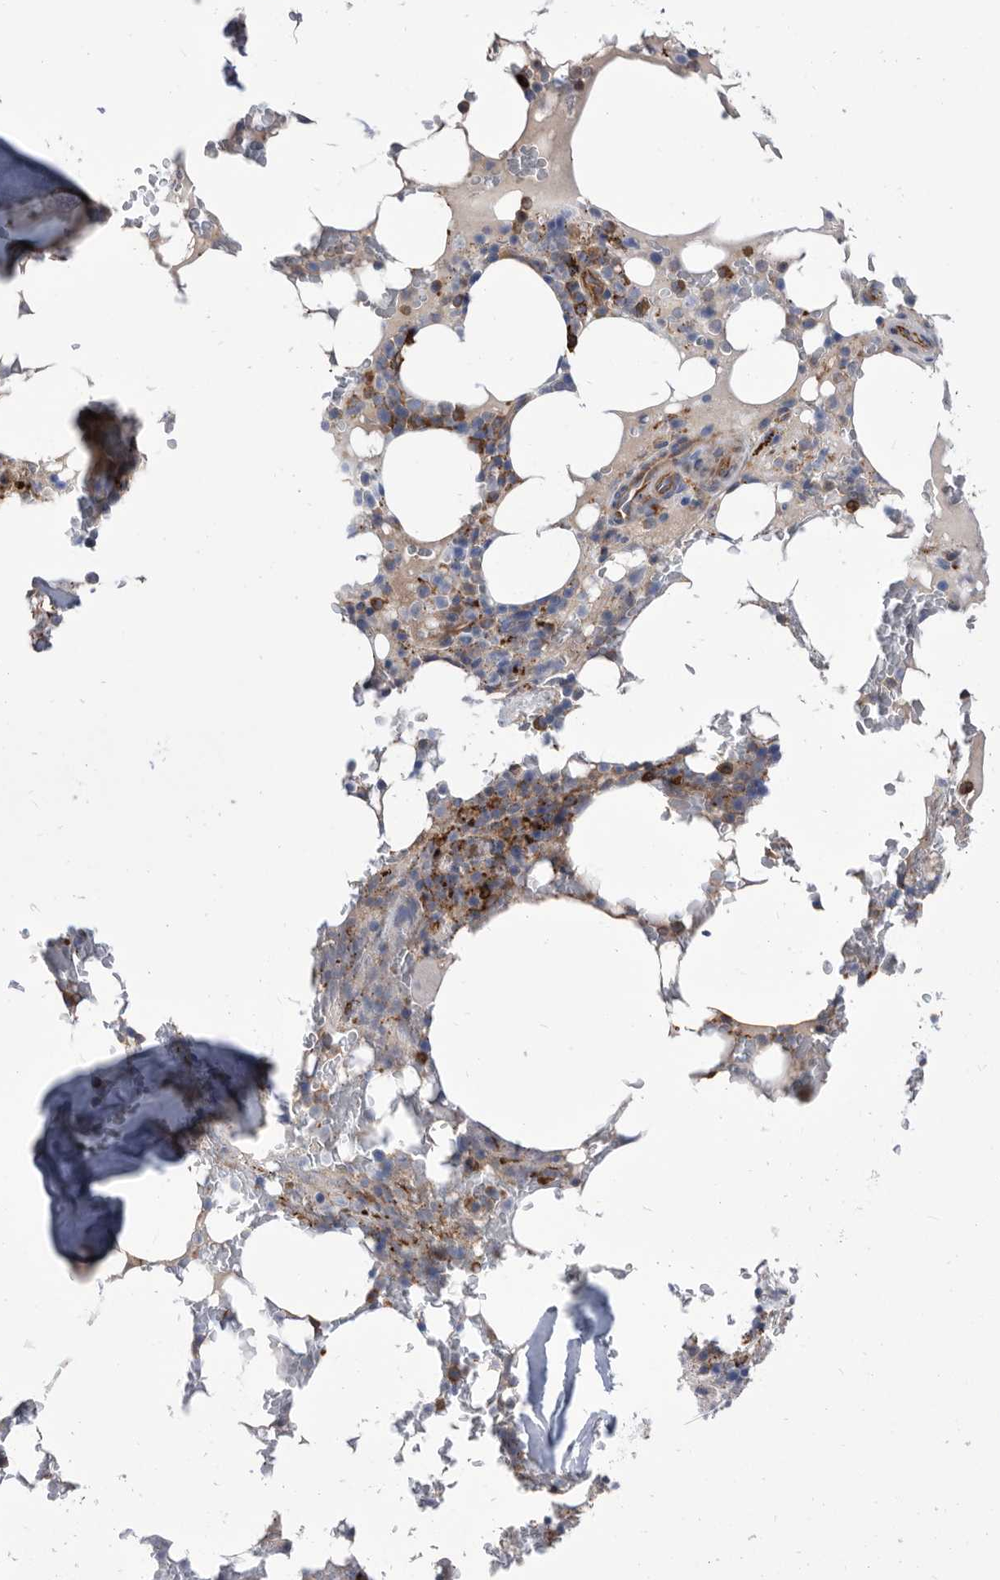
{"staining": {"intensity": "moderate", "quantity": ">75%", "location": "cytoplasmic/membranous"}, "tissue": "bone marrow", "cell_type": "Hematopoietic cells", "image_type": "normal", "snomed": [{"axis": "morphology", "description": "Normal tissue, NOS"}, {"axis": "topography", "description": "Bone marrow"}], "caption": "Moderate cytoplasmic/membranous protein positivity is seen in approximately >75% of hematopoietic cells in bone marrow. The staining is performed using DAB brown chromogen to label protein expression. The nuclei are counter-stained blue using hematoxylin.", "gene": "SMG7", "patient": {"sex": "male", "age": 58}}